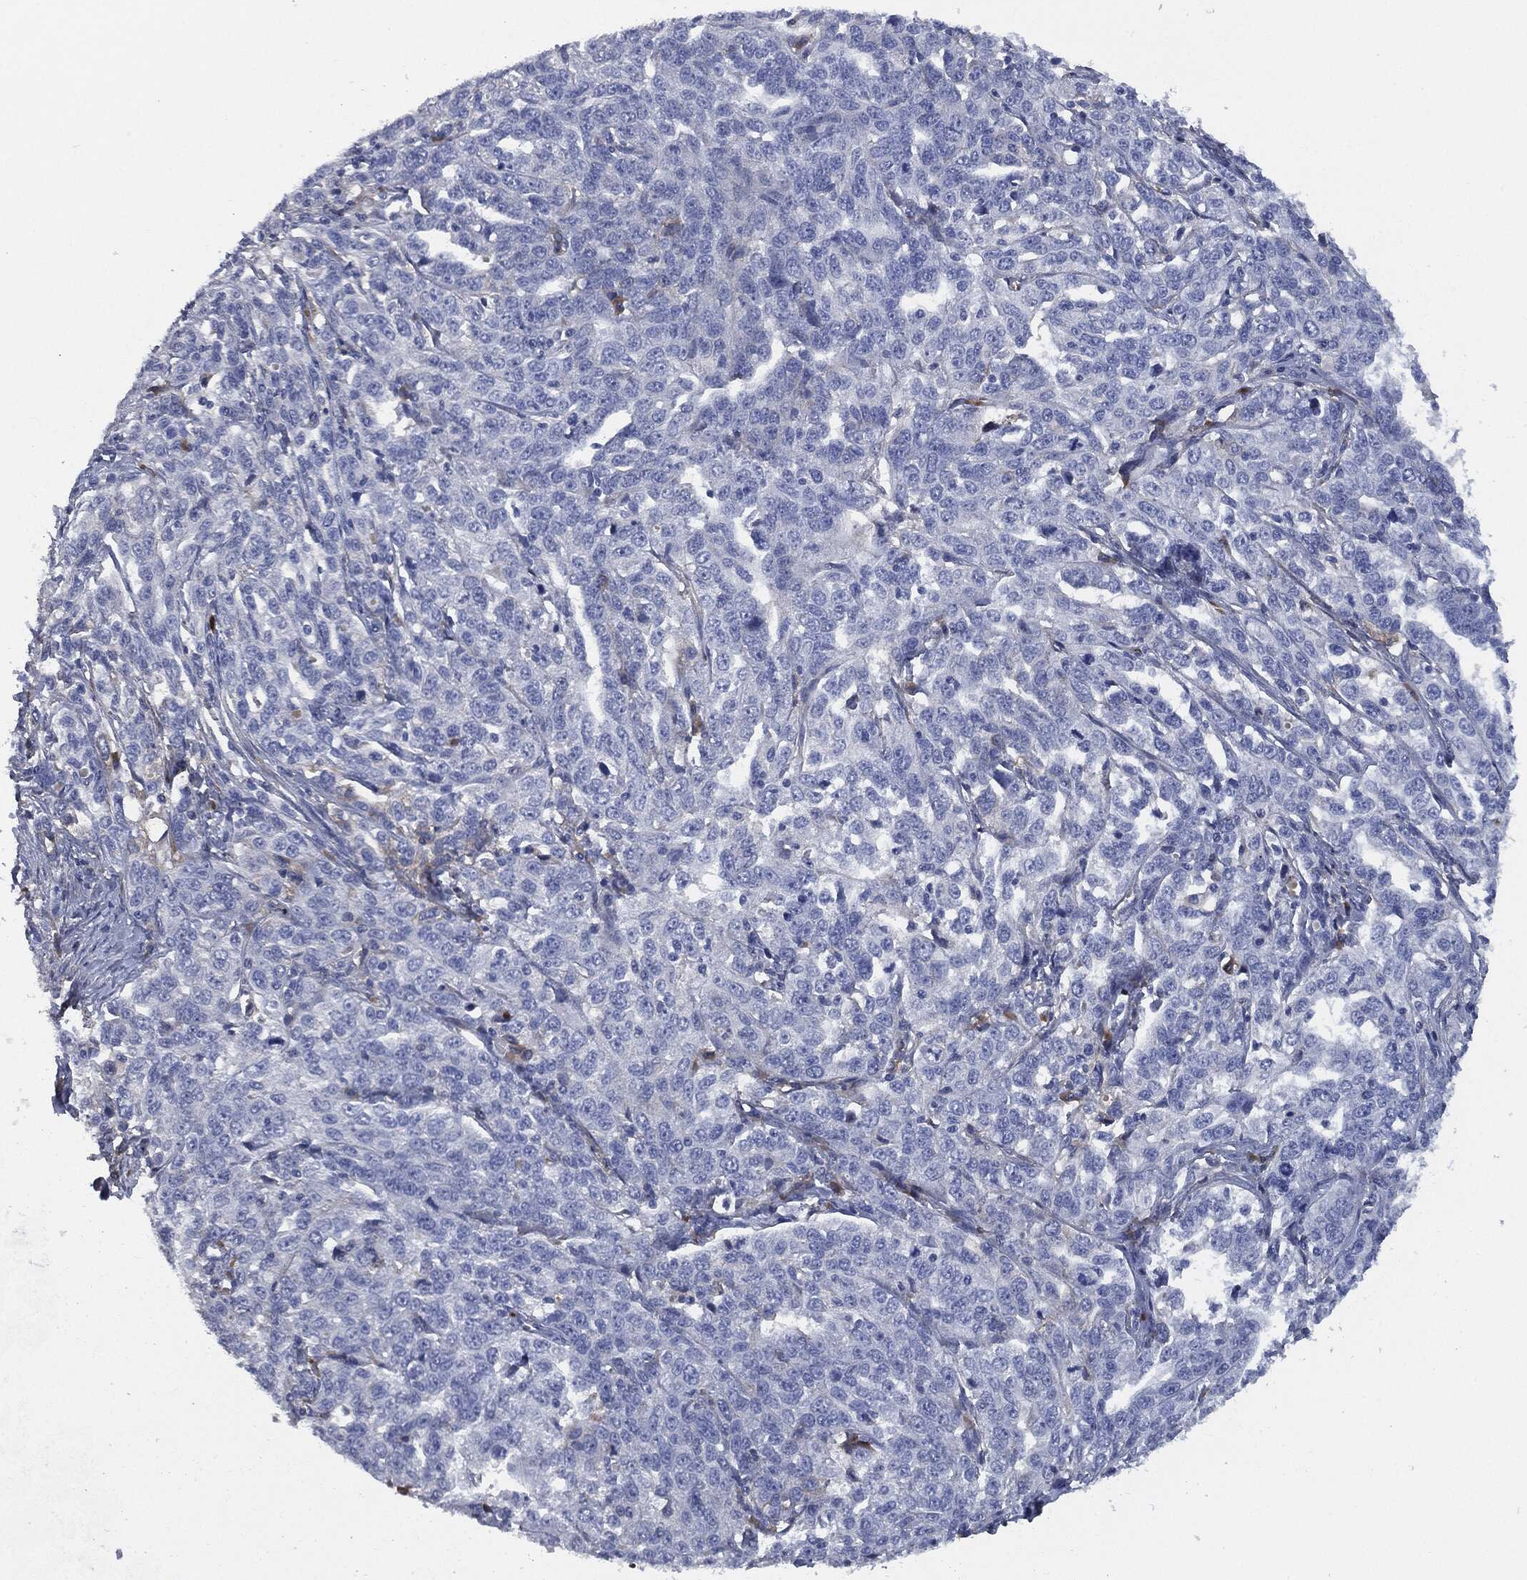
{"staining": {"intensity": "negative", "quantity": "none", "location": "none"}, "tissue": "ovarian cancer", "cell_type": "Tumor cells", "image_type": "cancer", "snomed": [{"axis": "morphology", "description": "Cystadenocarcinoma, serous, NOS"}, {"axis": "topography", "description": "Ovary"}], "caption": "Tumor cells show no significant protein positivity in ovarian cancer.", "gene": "SIGLEC7", "patient": {"sex": "female", "age": 71}}